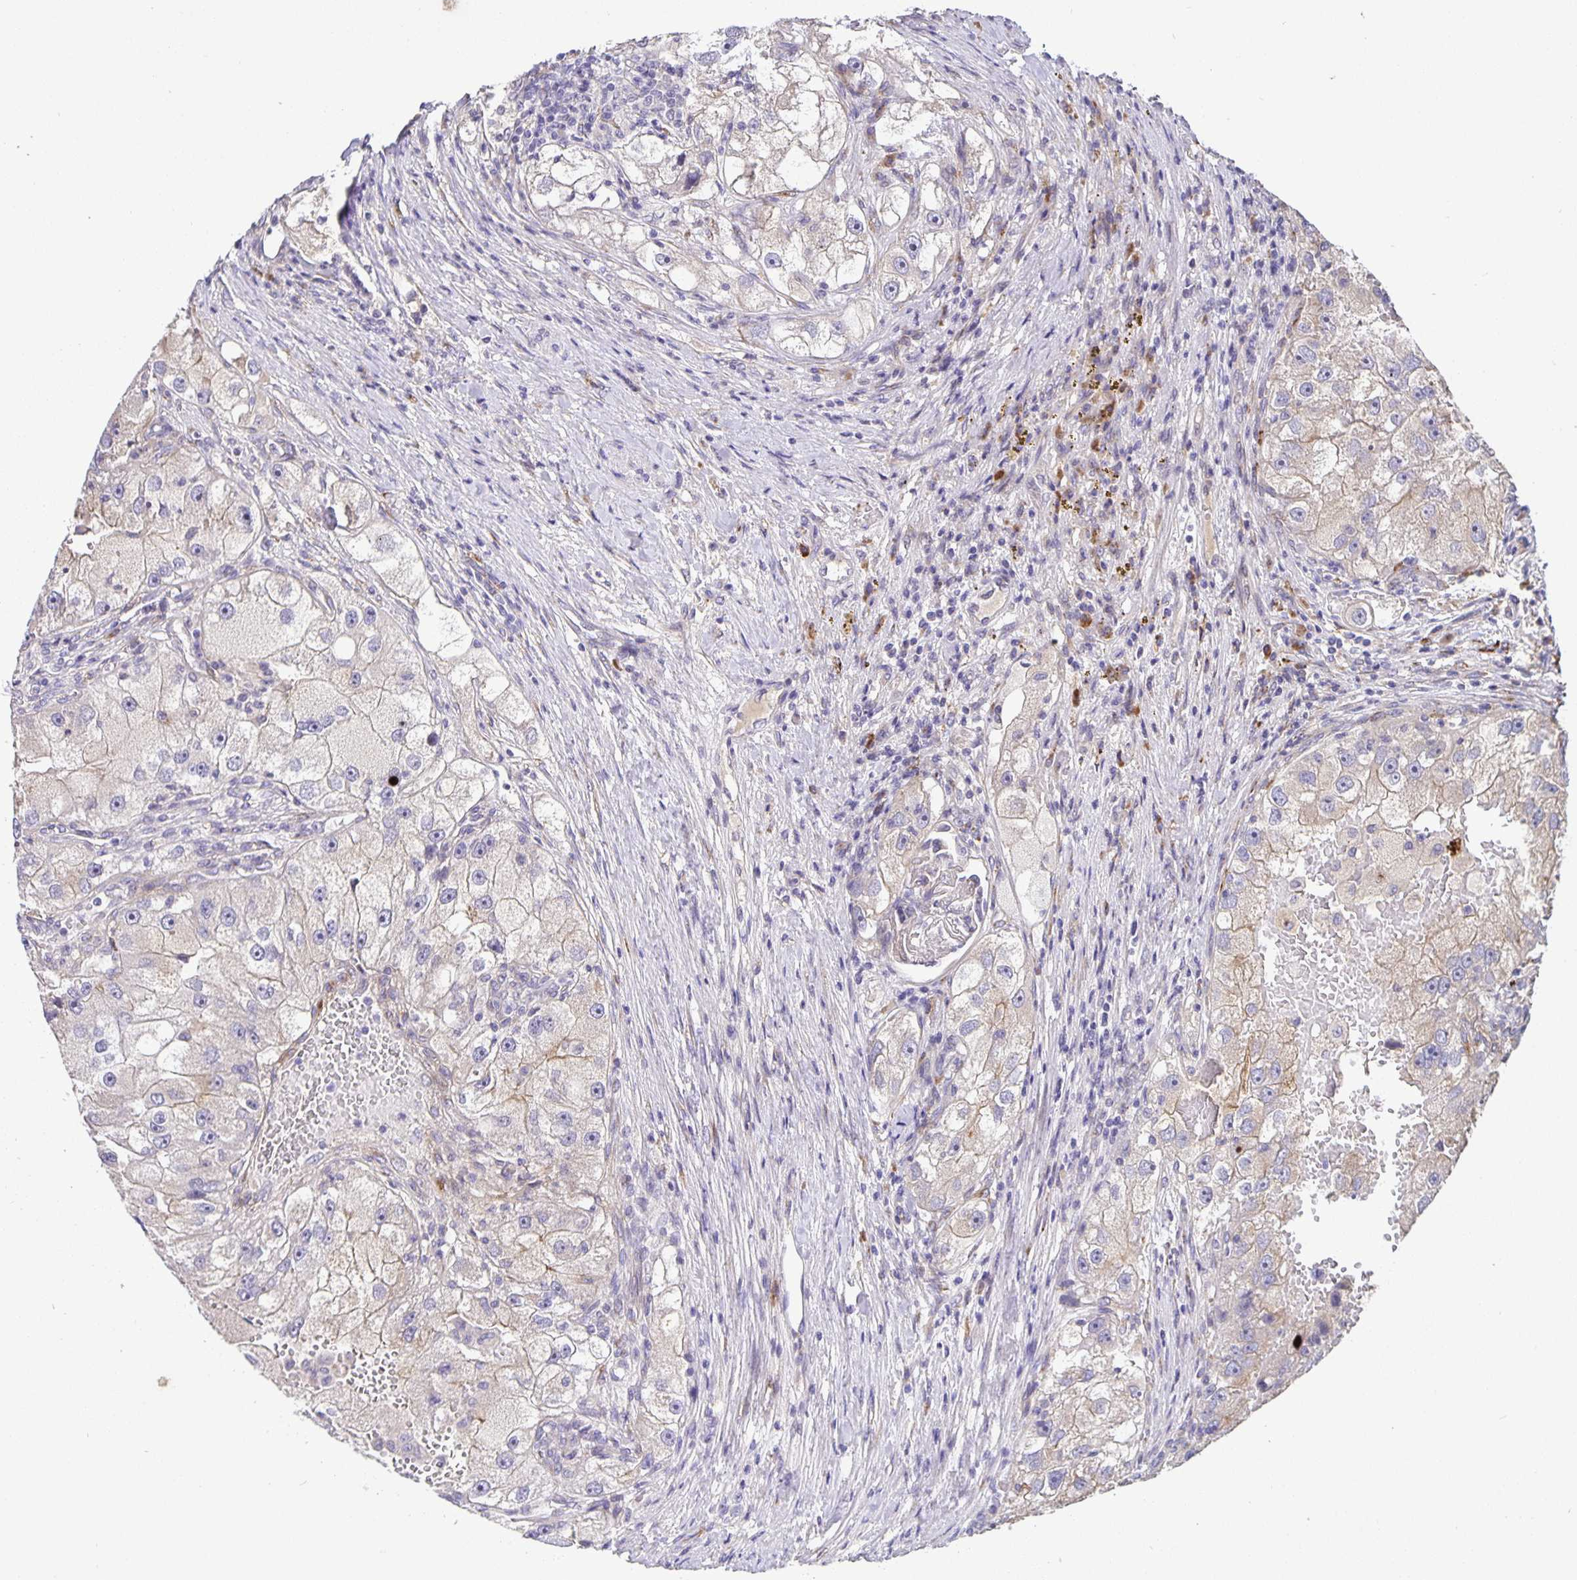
{"staining": {"intensity": "weak", "quantity": "<25%", "location": "cytoplasmic/membranous"}, "tissue": "renal cancer", "cell_type": "Tumor cells", "image_type": "cancer", "snomed": [{"axis": "morphology", "description": "Adenocarcinoma, NOS"}, {"axis": "topography", "description": "Kidney"}], "caption": "Immunohistochemical staining of human renal adenocarcinoma demonstrates no significant staining in tumor cells.", "gene": "EML6", "patient": {"sex": "male", "age": 63}}